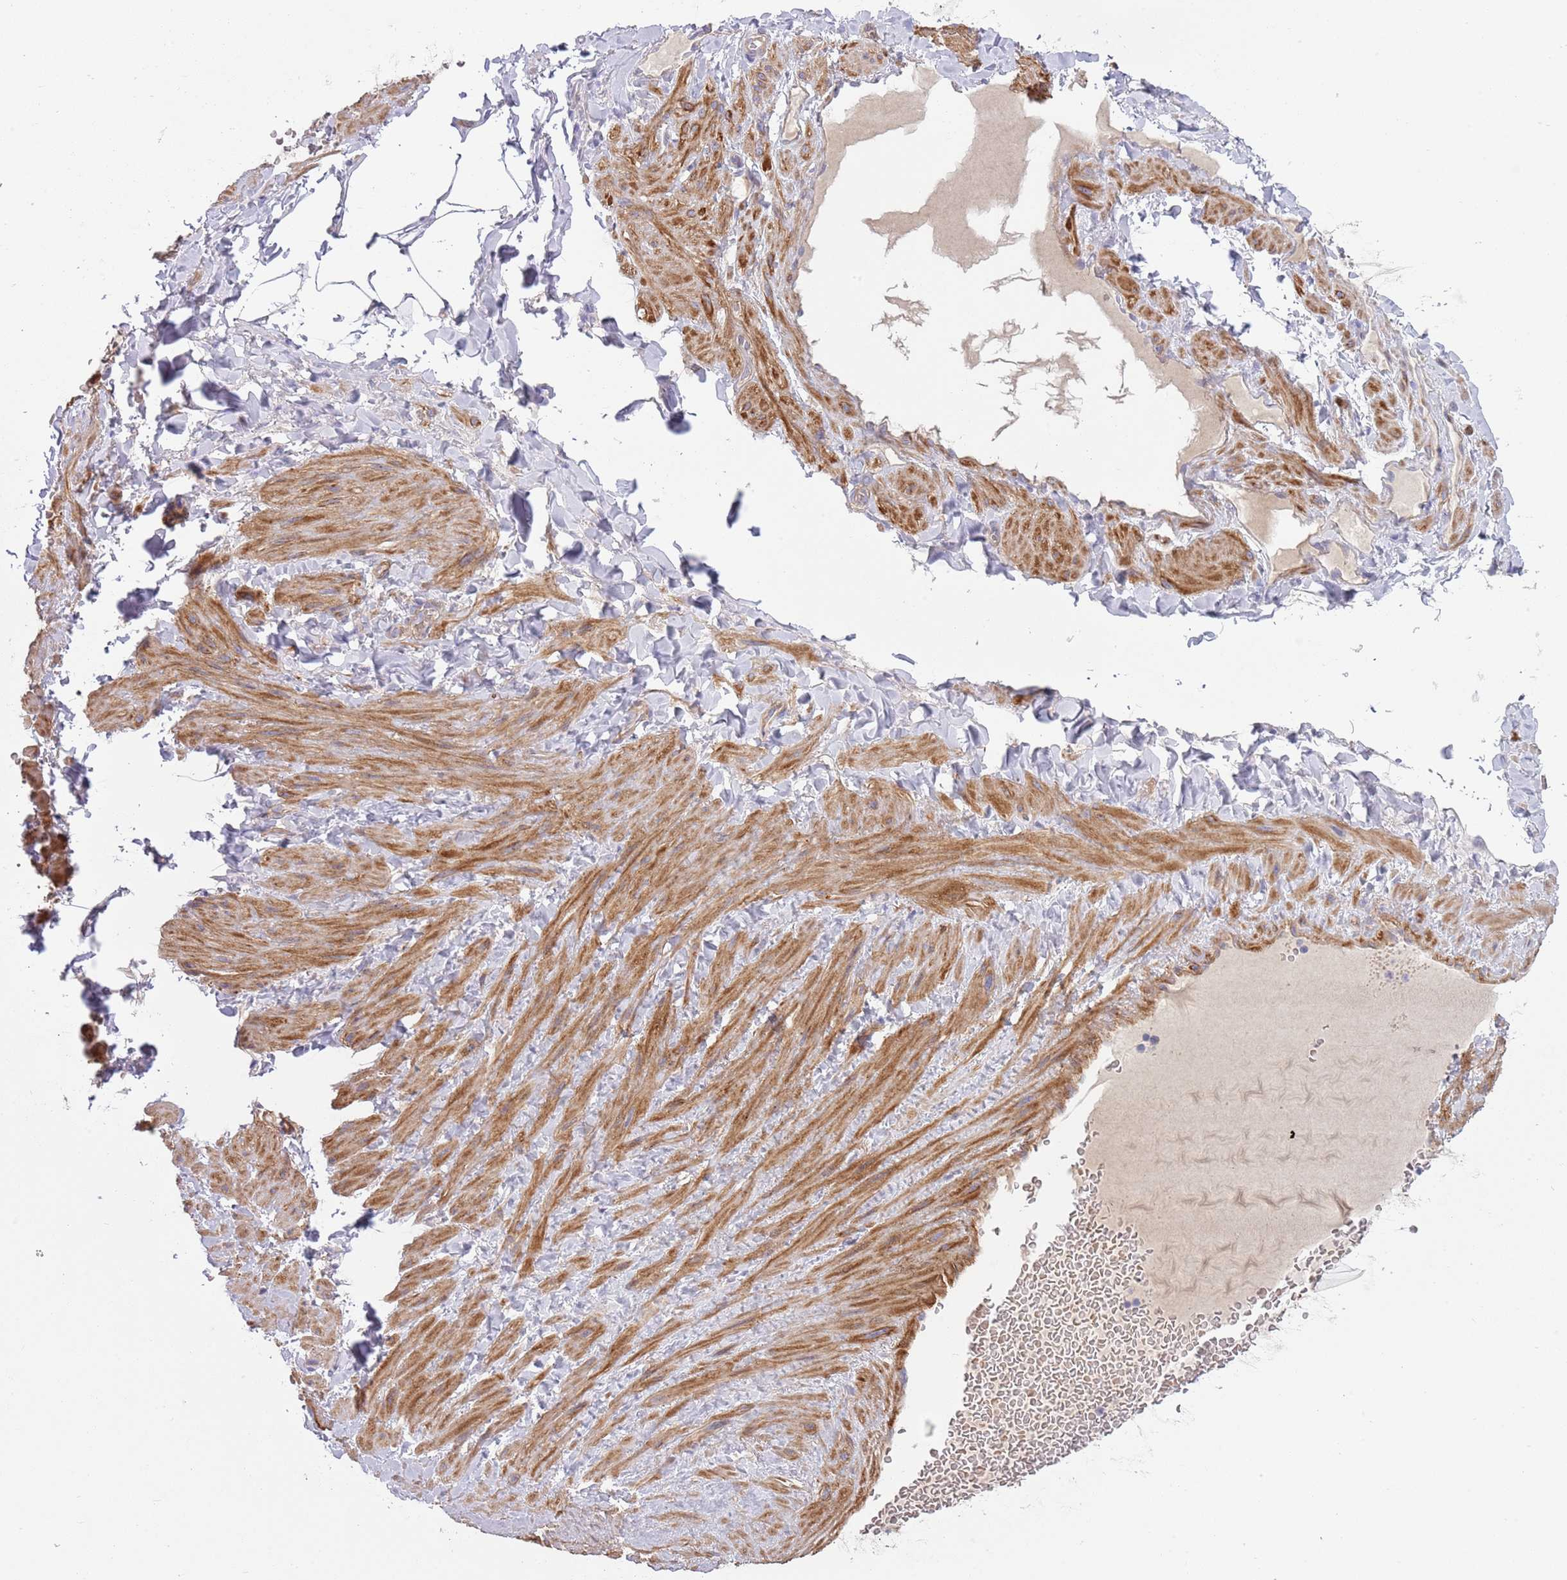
{"staining": {"intensity": "negative", "quantity": "none", "location": "none"}, "tissue": "adipose tissue", "cell_type": "Adipocytes", "image_type": "normal", "snomed": [{"axis": "morphology", "description": "Normal tissue, NOS"}, {"axis": "topography", "description": "Soft tissue"}, {"axis": "topography", "description": "Vascular tissue"}], "caption": "Micrograph shows no significant protein expression in adipocytes of benign adipose tissue. The staining is performed using DAB brown chromogen with nuclei counter-stained in using hematoxylin.", "gene": "TINAGL1", "patient": {"sex": "male", "age": 54}}